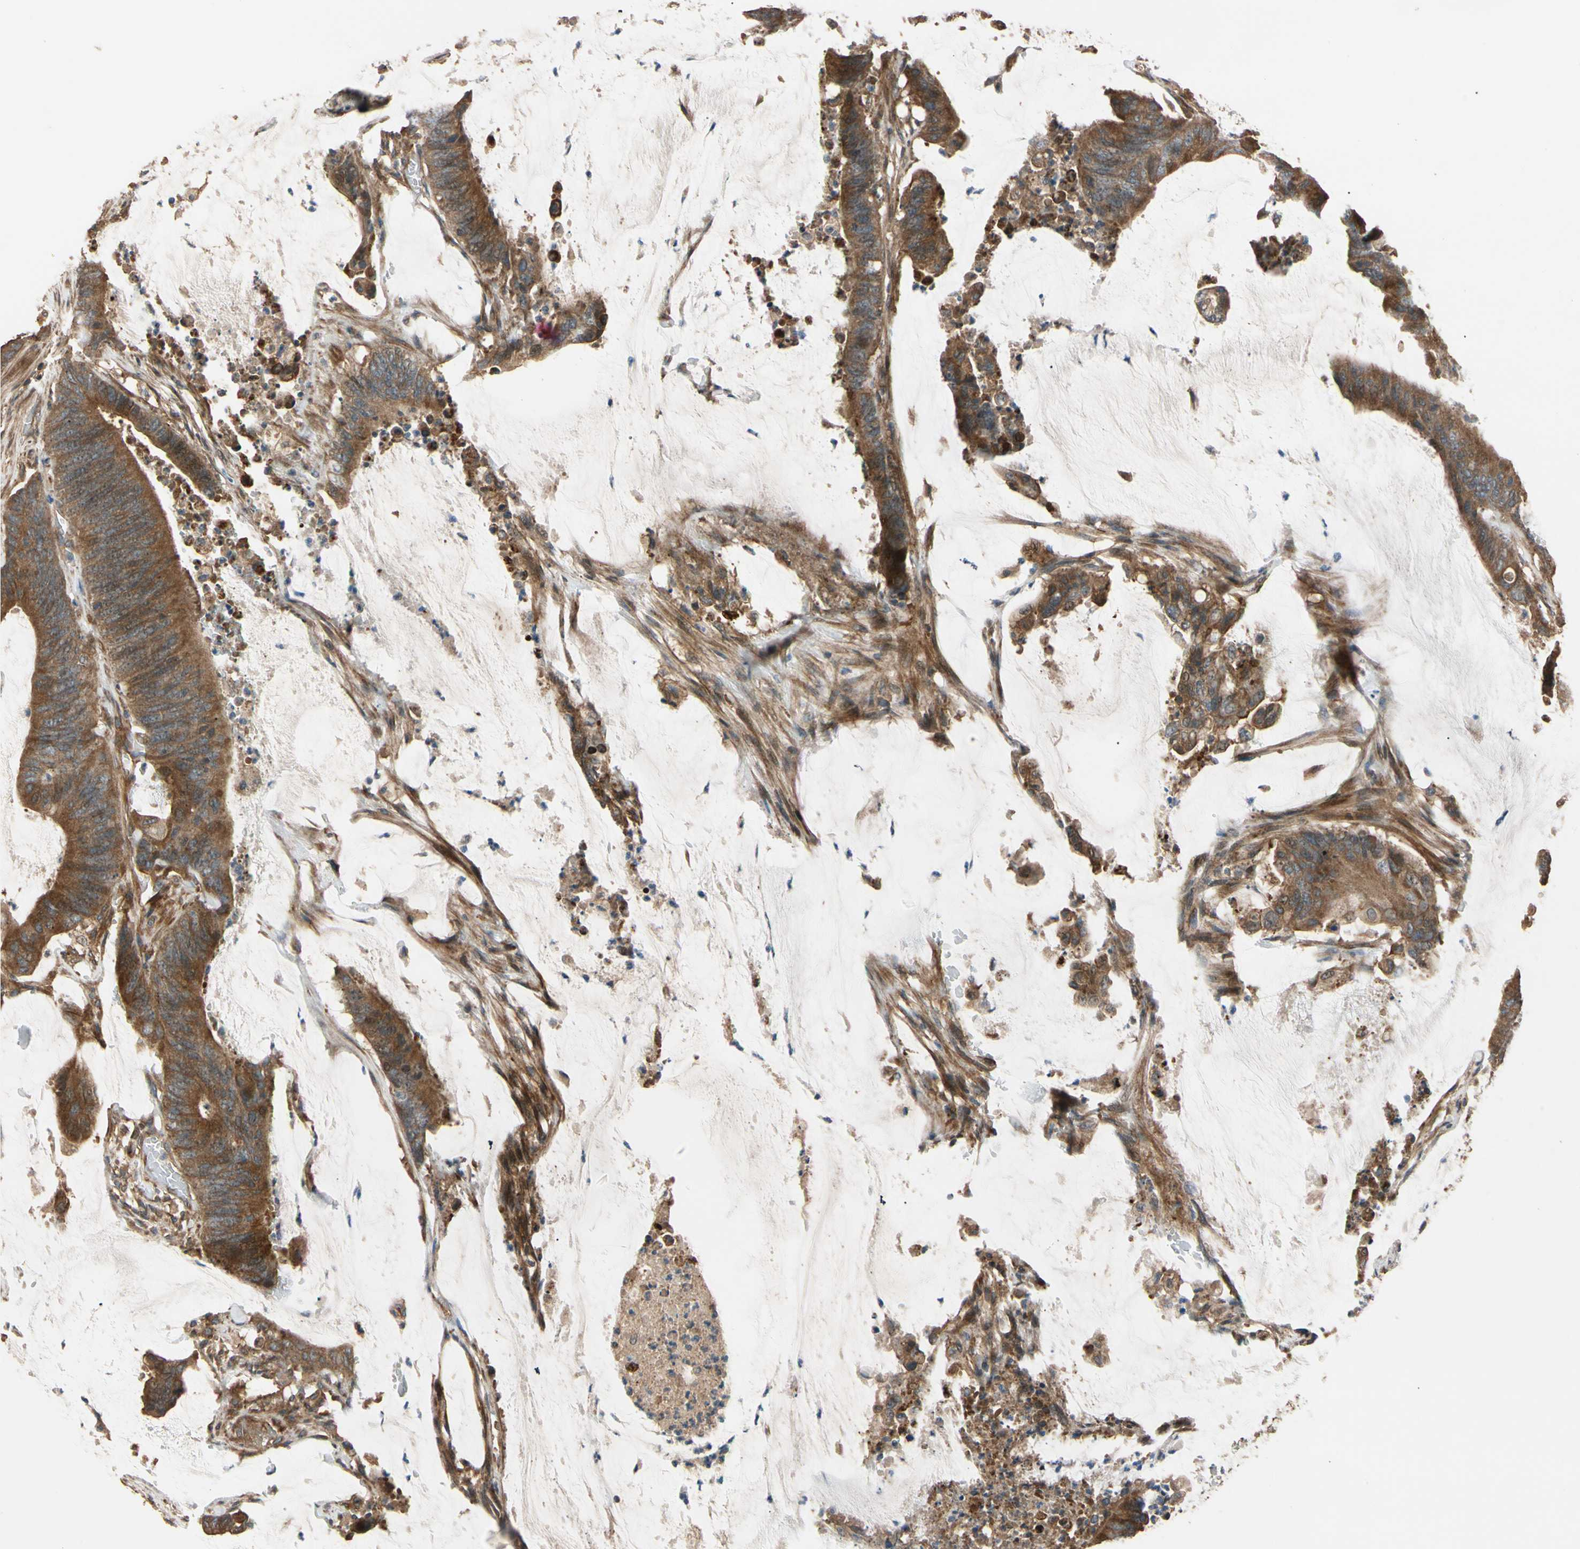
{"staining": {"intensity": "strong", "quantity": ">75%", "location": "cytoplasmic/membranous"}, "tissue": "colorectal cancer", "cell_type": "Tumor cells", "image_type": "cancer", "snomed": [{"axis": "morphology", "description": "Adenocarcinoma, NOS"}, {"axis": "topography", "description": "Rectum"}], "caption": "This is an image of IHC staining of colorectal adenocarcinoma, which shows strong staining in the cytoplasmic/membranous of tumor cells.", "gene": "MGRN1", "patient": {"sex": "female", "age": 66}}